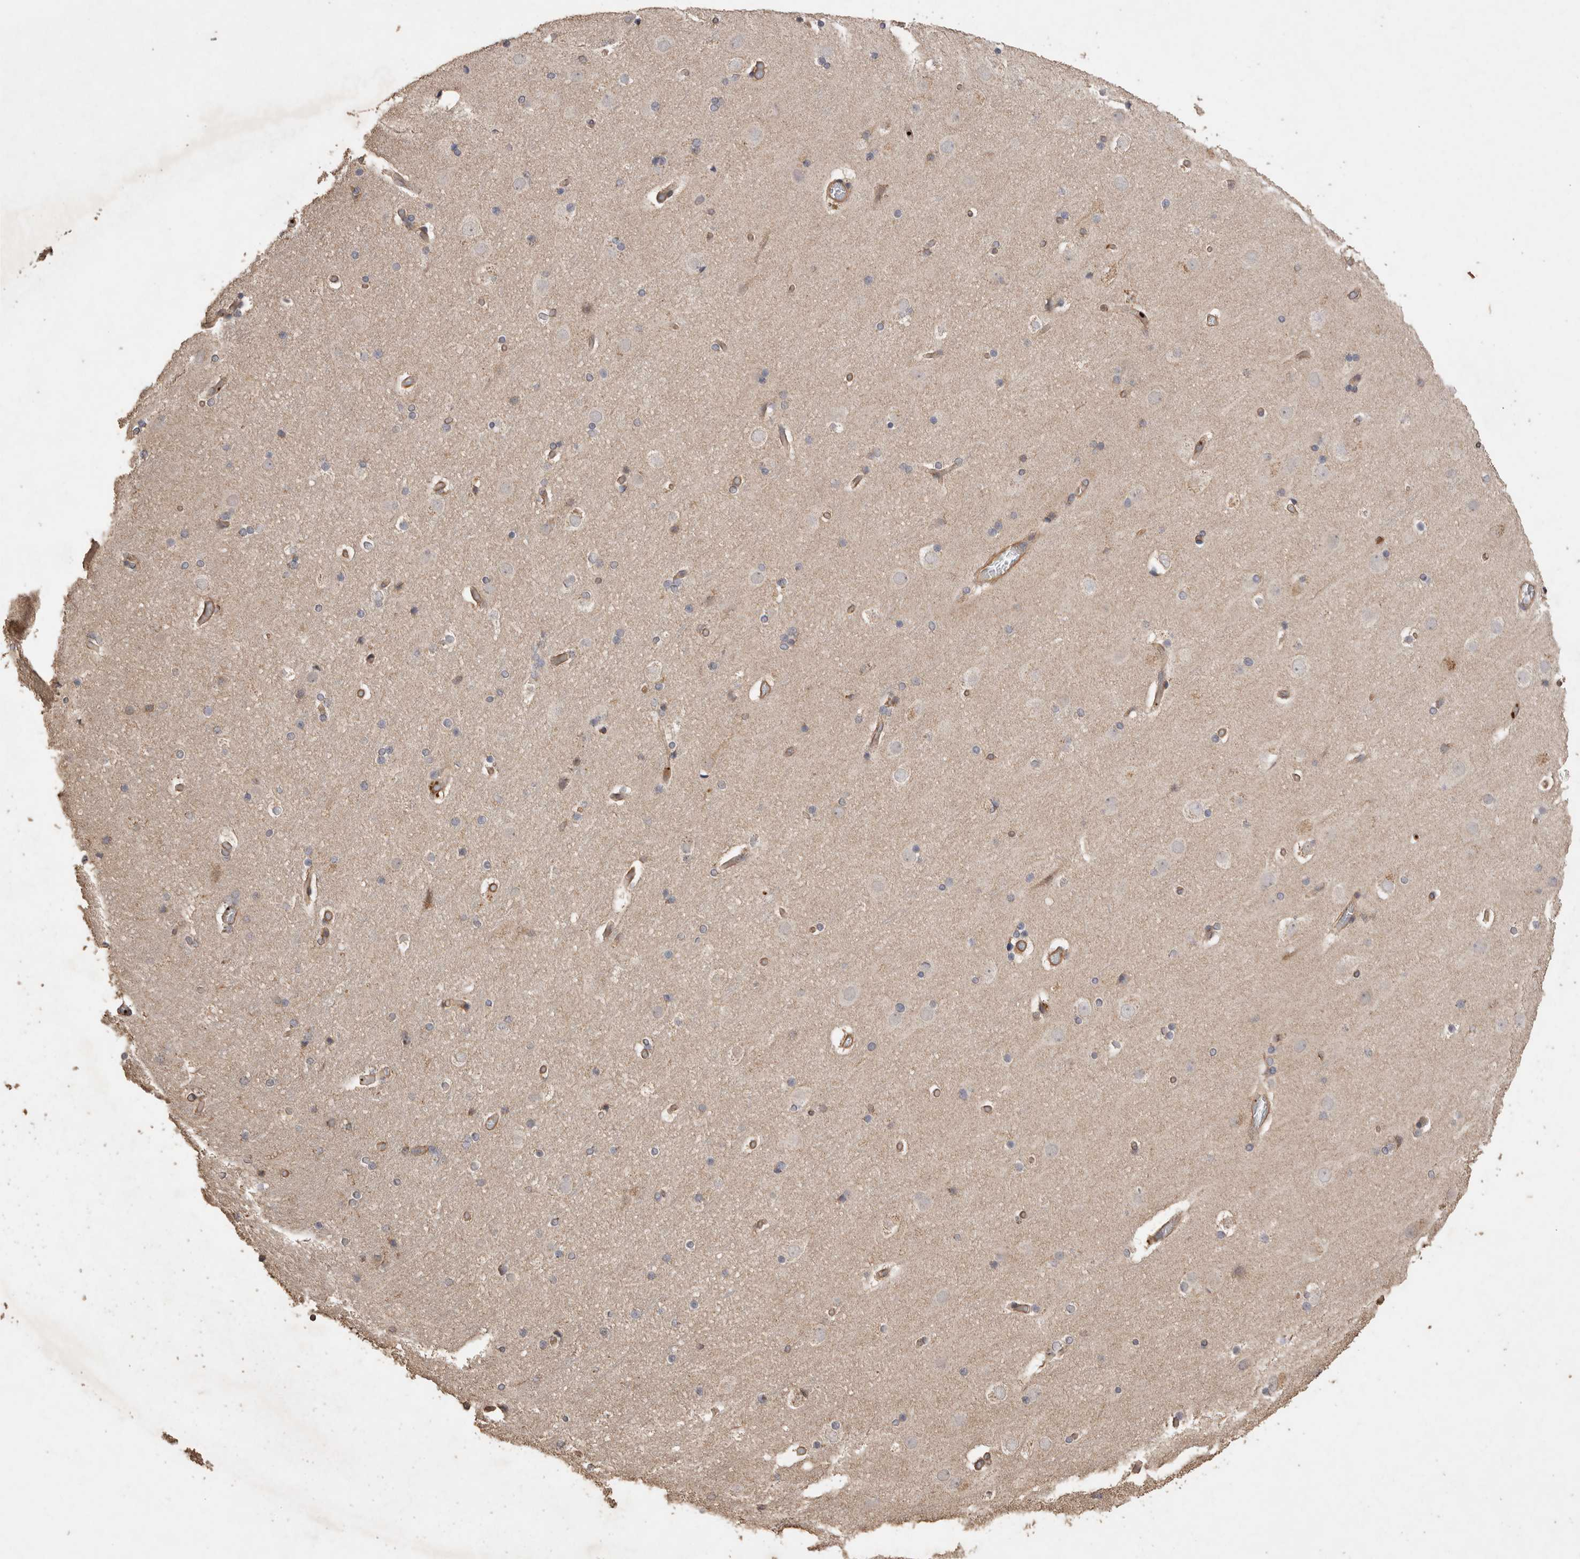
{"staining": {"intensity": "moderate", "quantity": ">75%", "location": "cytoplasmic/membranous"}, "tissue": "cerebral cortex", "cell_type": "Endothelial cells", "image_type": "normal", "snomed": [{"axis": "morphology", "description": "Normal tissue, NOS"}, {"axis": "topography", "description": "Cerebral cortex"}], "caption": "This photomicrograph shows IHC staining of normal cerebral cortex, with medium moderate cytoplasmic/membranous staining in approximately >75% of endothelial cells.", "gene": "SNX31", "patient": {"sex": "male", "age": 57}}